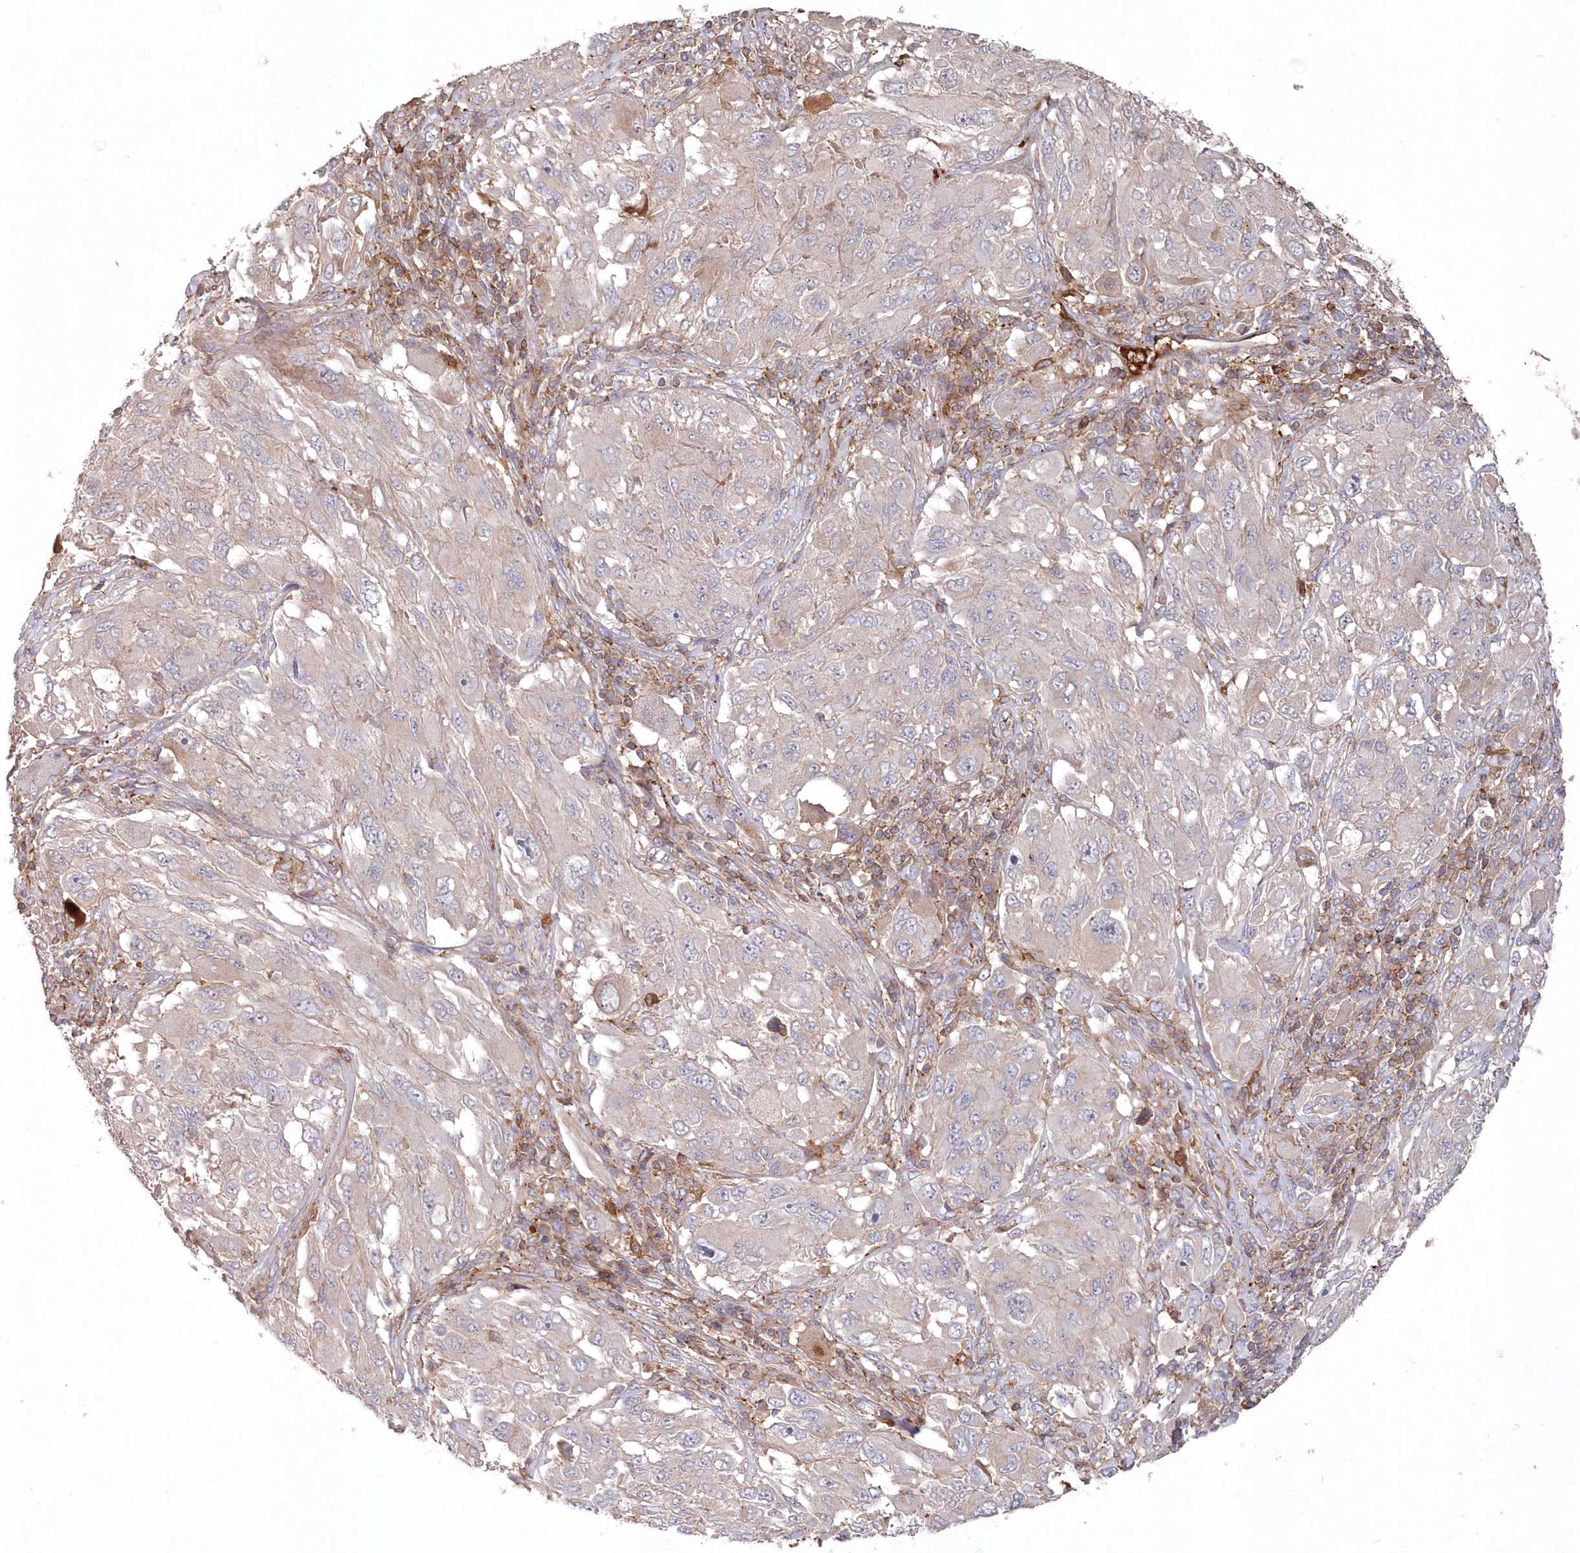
{"staining": {"intensity": "negative", "quantity": "none", "location": "none"}, "tissue": "melanoma", "cell_type": "Tumor cells", "image_type": "cancer", "snomed": [{"axis": "morphology", "description": "Malignant melanoma, NOS"}, {"axis": "topography", "description": "Skin"}], "caption": "Malignant melanoma stained for a protein using immunohistochemistry displays no staining tumor cells.", "gene": "ABHD14B", "patient": {"sex": "female", "age": 91}}